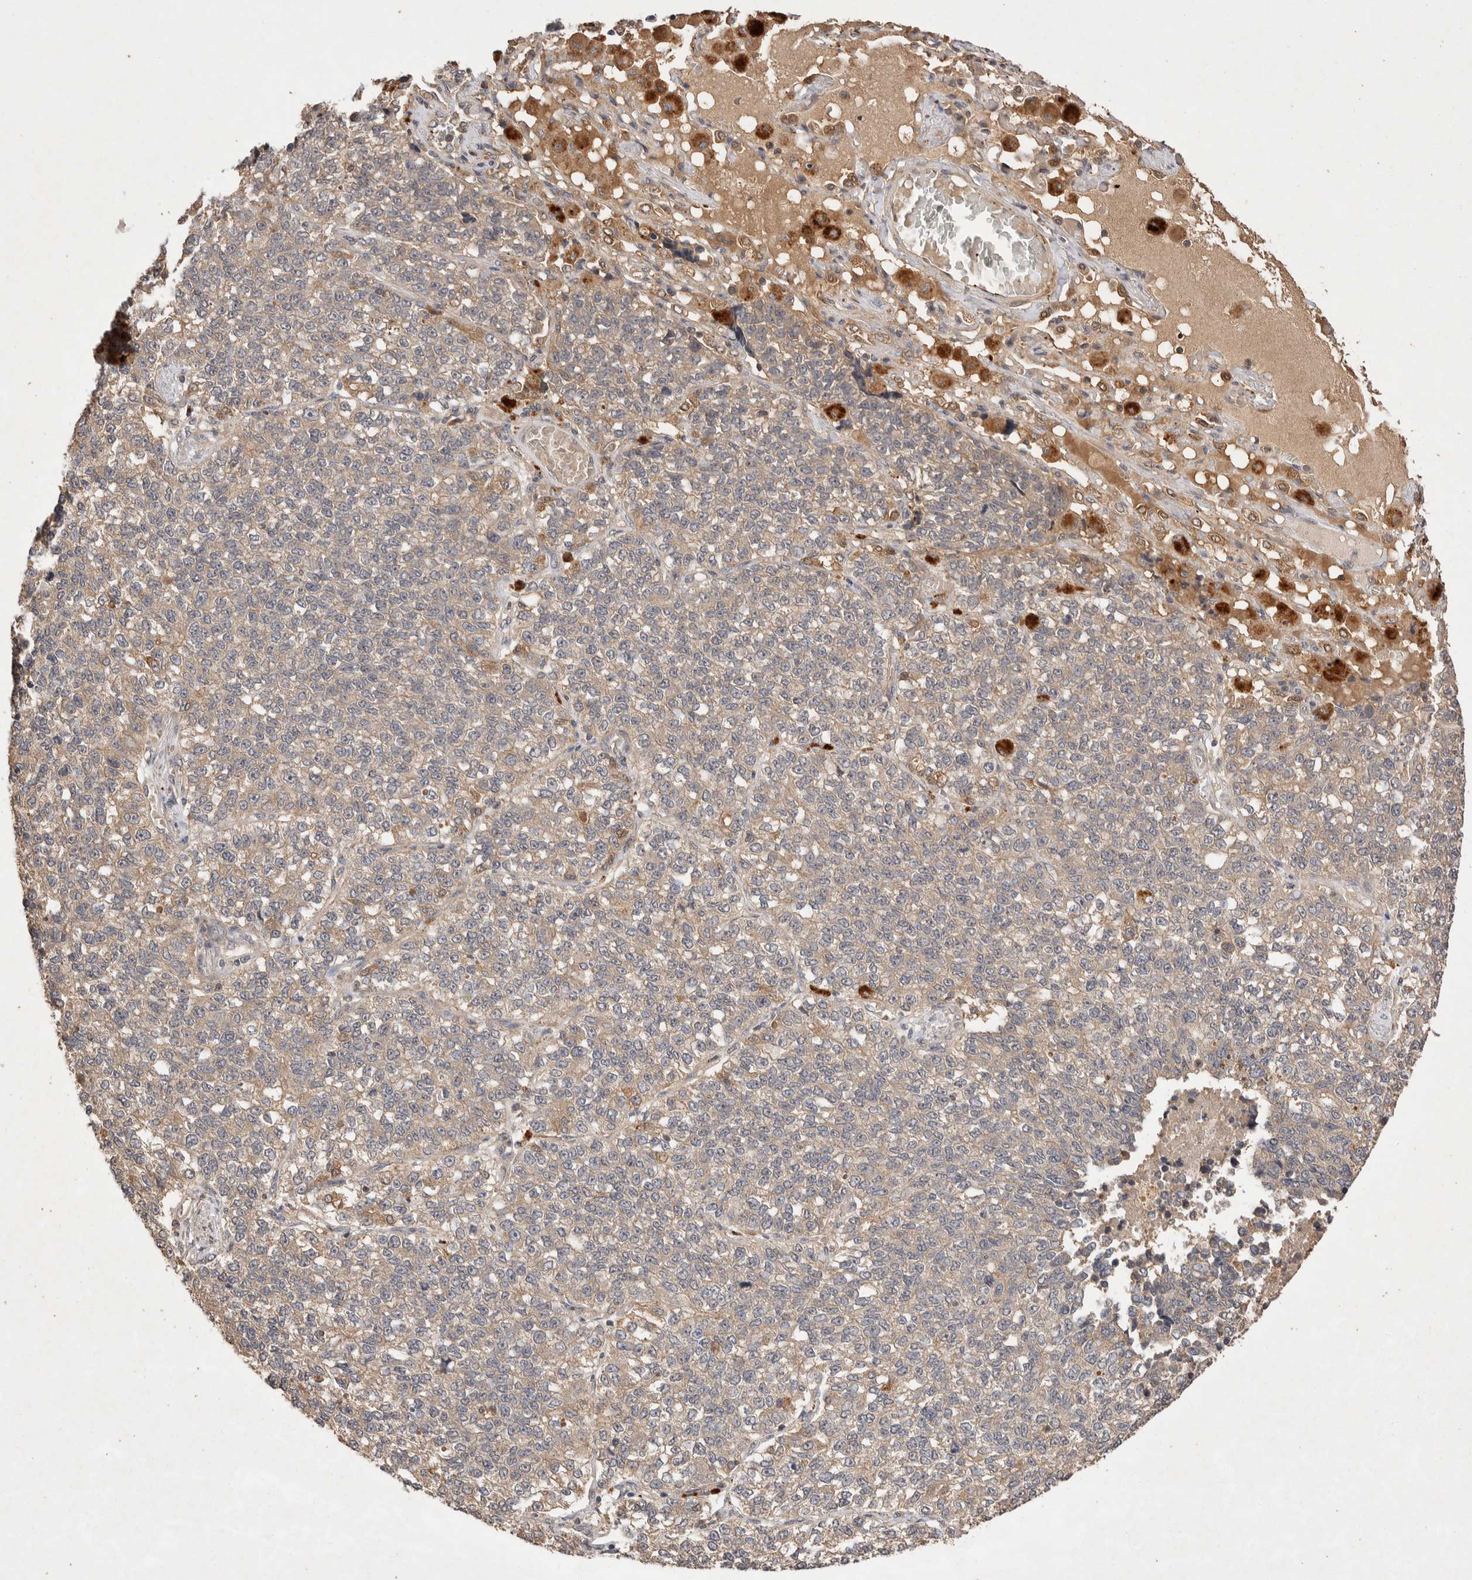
{"staining": {"intensity": "negative", "quantity": "none", "location": "none"}, "tissue": "lung cancer", "cell_type": "Tumor cells", "image_type": "cancer", "snomed": [{"axis": "morphology", "description": "Adenocarcinoma, NOS"}, {"axis": "topography", "description": "Lung"}], "caption": "DAB (3,3'-diaminobenzidine) immunohistochemical staining of adenocarcinoma (lung) reveals no significant positivity in tumor cells.", "gene": "NSMAF", "patient": {"sex": "male", "age": 49}}